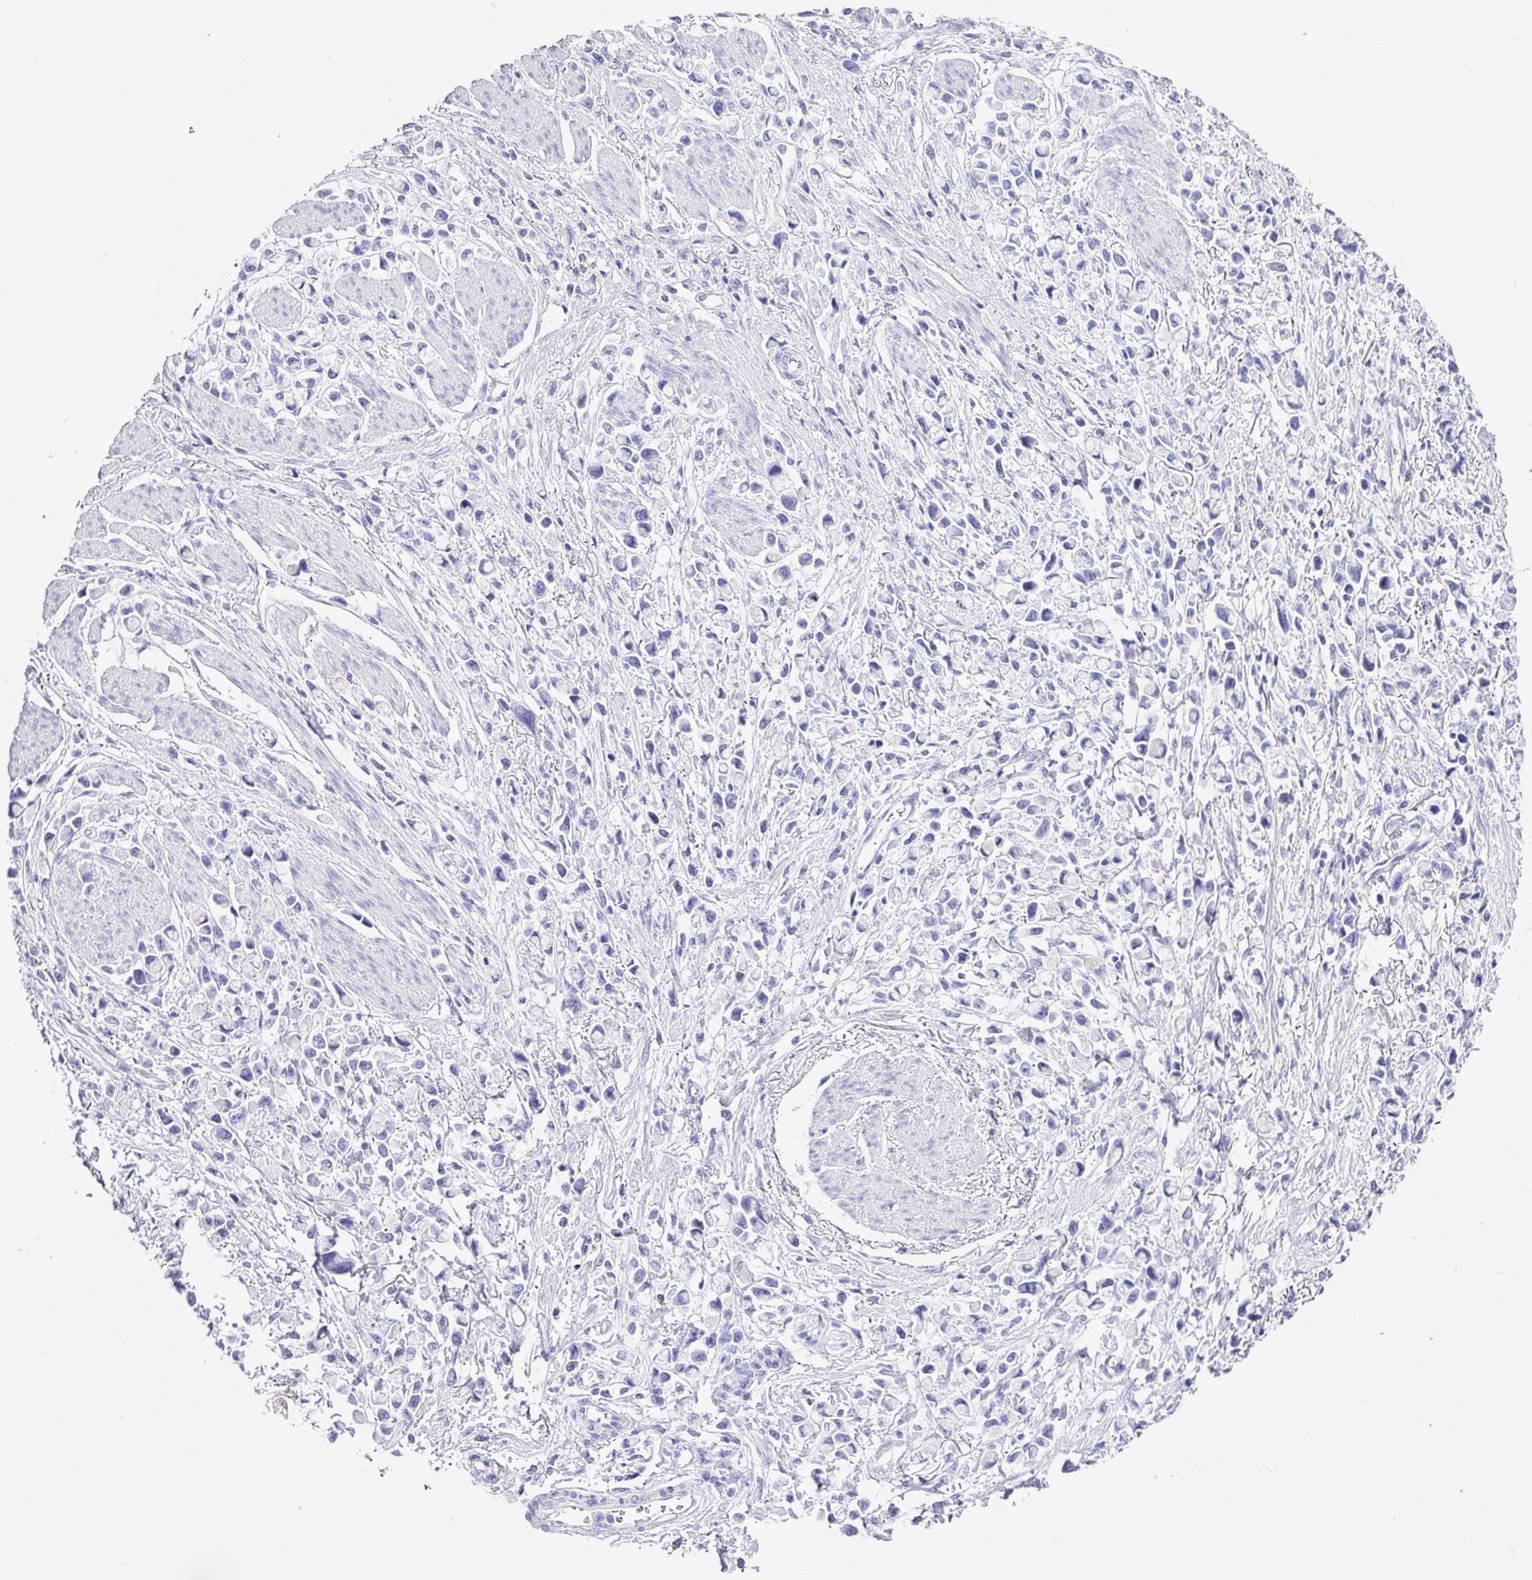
{"staining": {"intensity": "negative", "quantity": "none", "location": "none"}, "tissue": "stomach cancer", "cell_type": "Tumor cells", "image_type": "cancer", "snomed": [{"axis": "morphology", "description": "Adenocarcinoma, NOS"}, {"axis": "topography", "description": "Stomach"}], "caption": "Tumor cells show no significant protein expression in stomach adenocarcinoma.", "gene": "ZG16", "patient": {"sex": "female", "age": 81}}